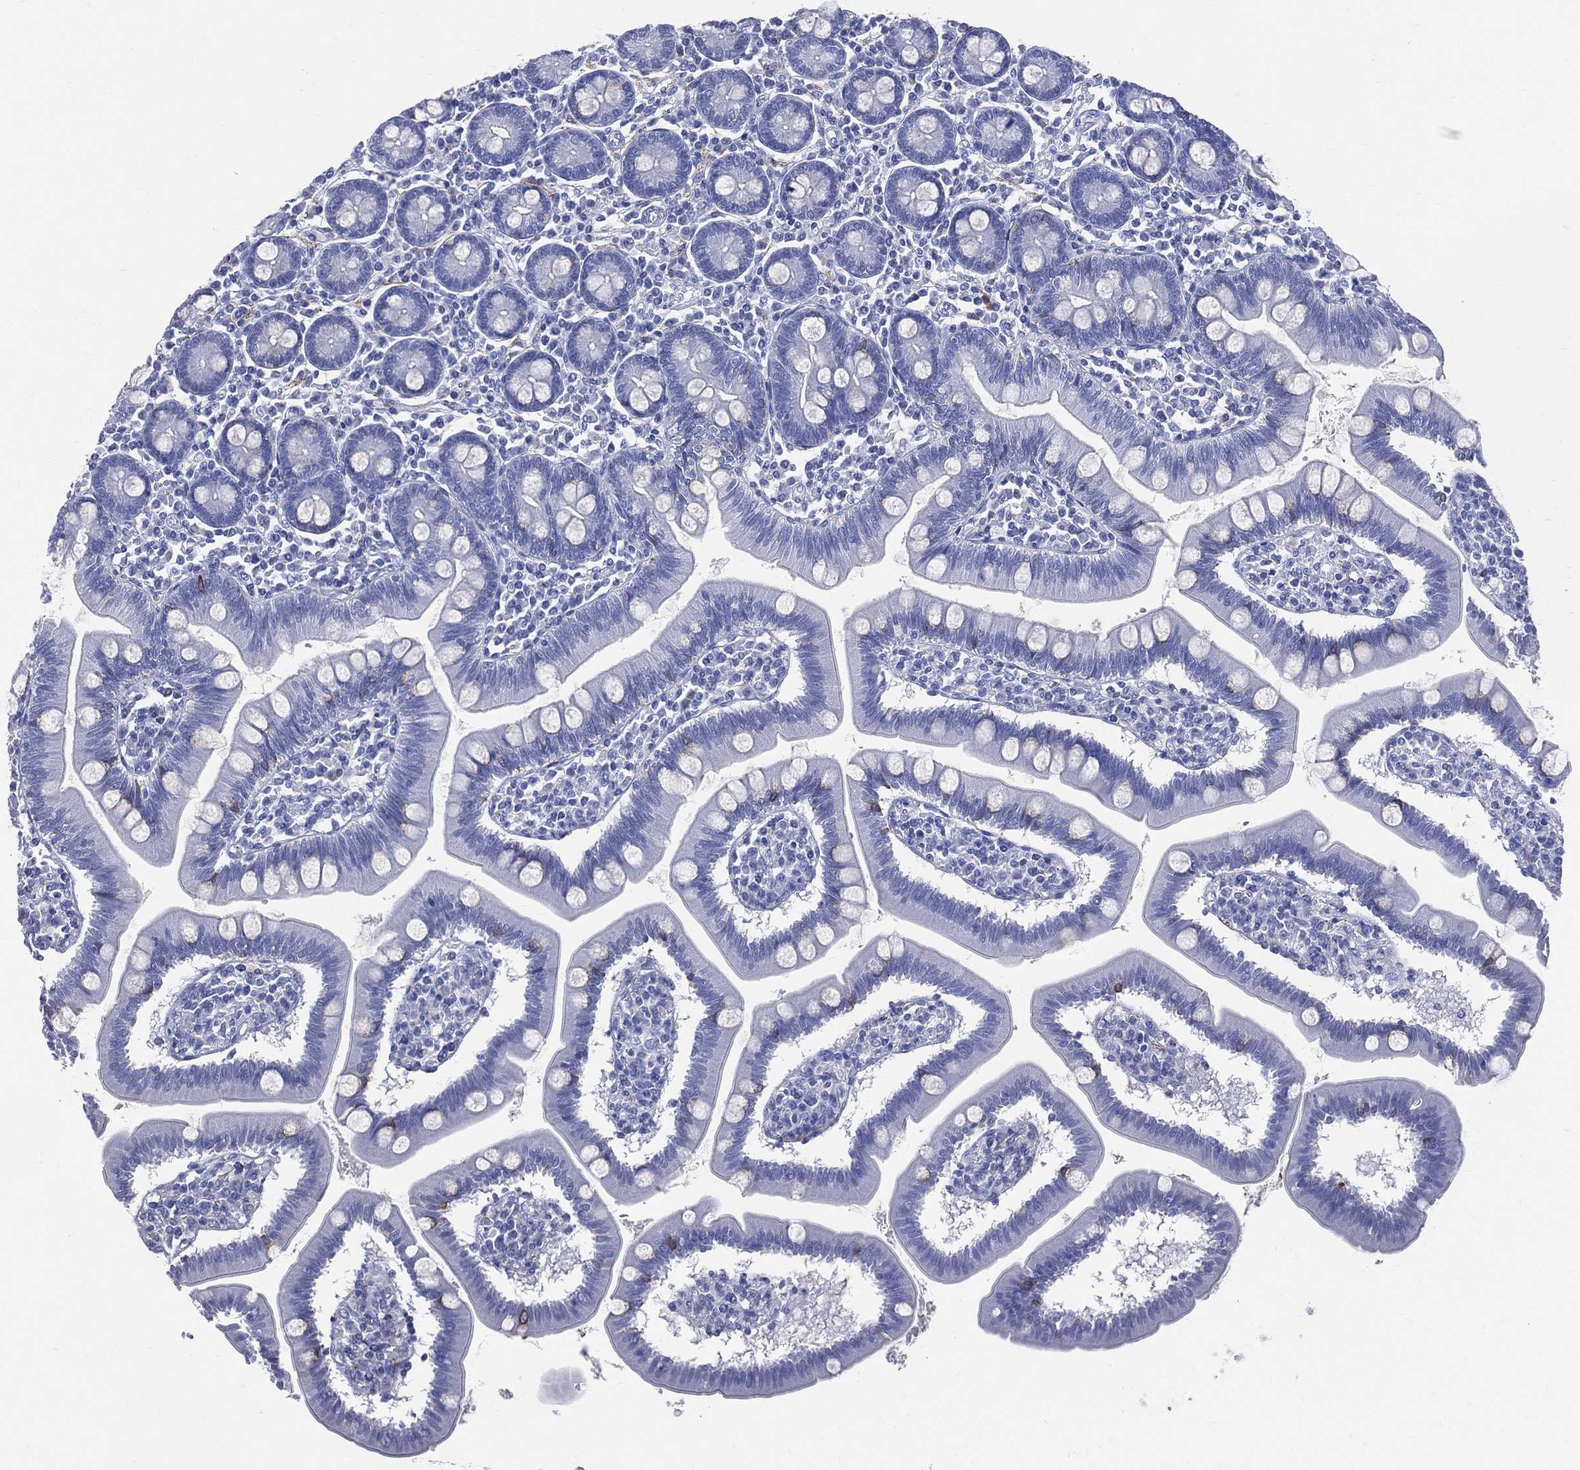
{"staining": {"intensity": "moderate", "quantity": "<25%", "location": "cytoplasmic/membranous"}, "tissue": "small intestine", "cell_type": "Glandular cells", "image_type": "normal", "snomed": [{"axis": "morphology", "description": "Normal tissue, NOS"}, {"axis": "topography", "description": "Small intestine"}], "caption": "High-power microscopy captured an immunohistochemistry image of unremarkable small intestine, revealing moderate cytoplasmic/membranous expression in about <25% of glandular cells.", "gene": "SYP", "patient": {"sex": "male", "age": 88}}